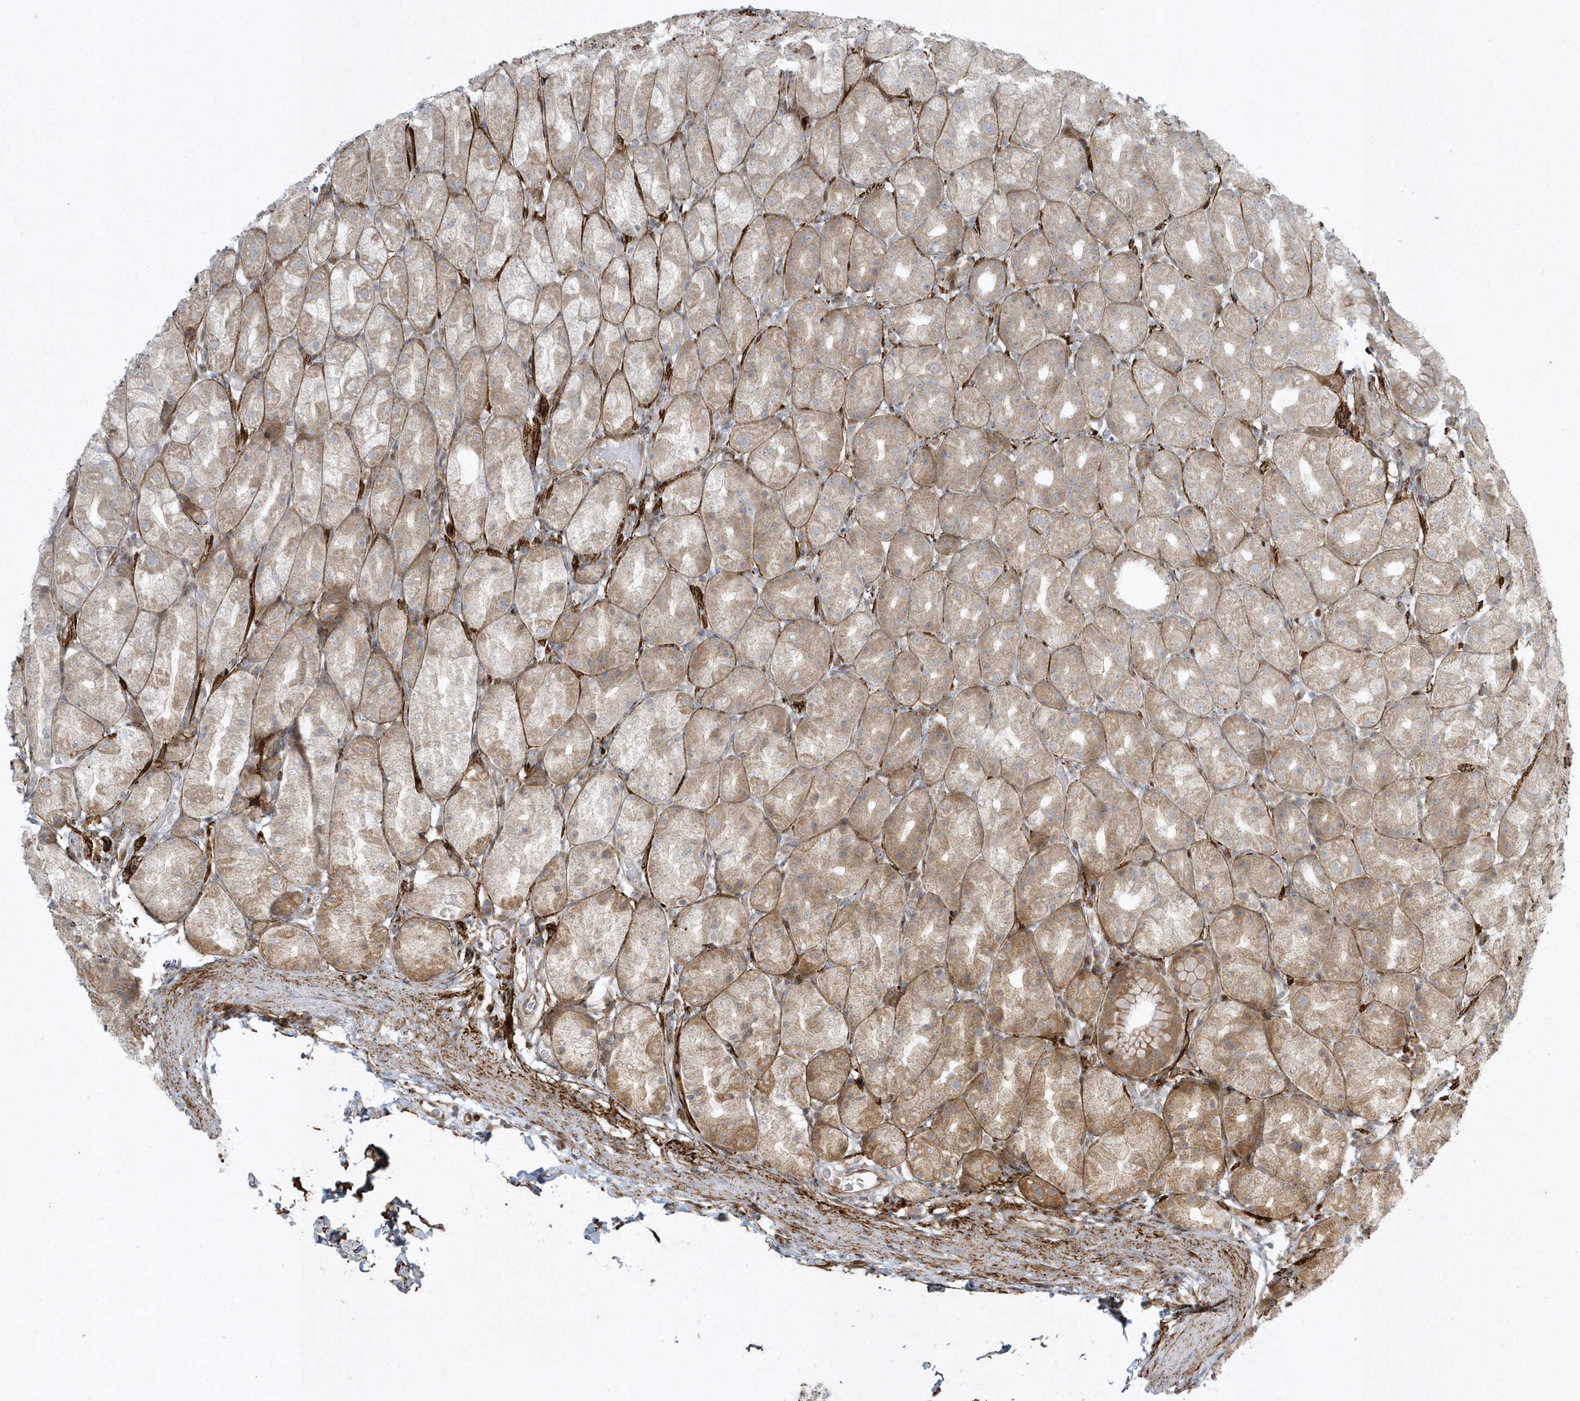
{"staining": {"intensity": "moderate", "quantity": "<25%", "location": "cytoplasmic/membranous"}, "tissue": "stomach", "cell_type": "Glandular cells", "image_type": "normal", "snomed": [{"axis": "morphology", "description": "Normal tissue, NOS"}, {"axis": "topography", "description": "Stomach, upper"}], "caption": "Glandular cells exhibit low levels of moderate cytoplasmic/membranous expression in approximately <25% of cells in normal stomach.", "gene": "MASP2", "patient": {"sex": "male", "age": 68}}